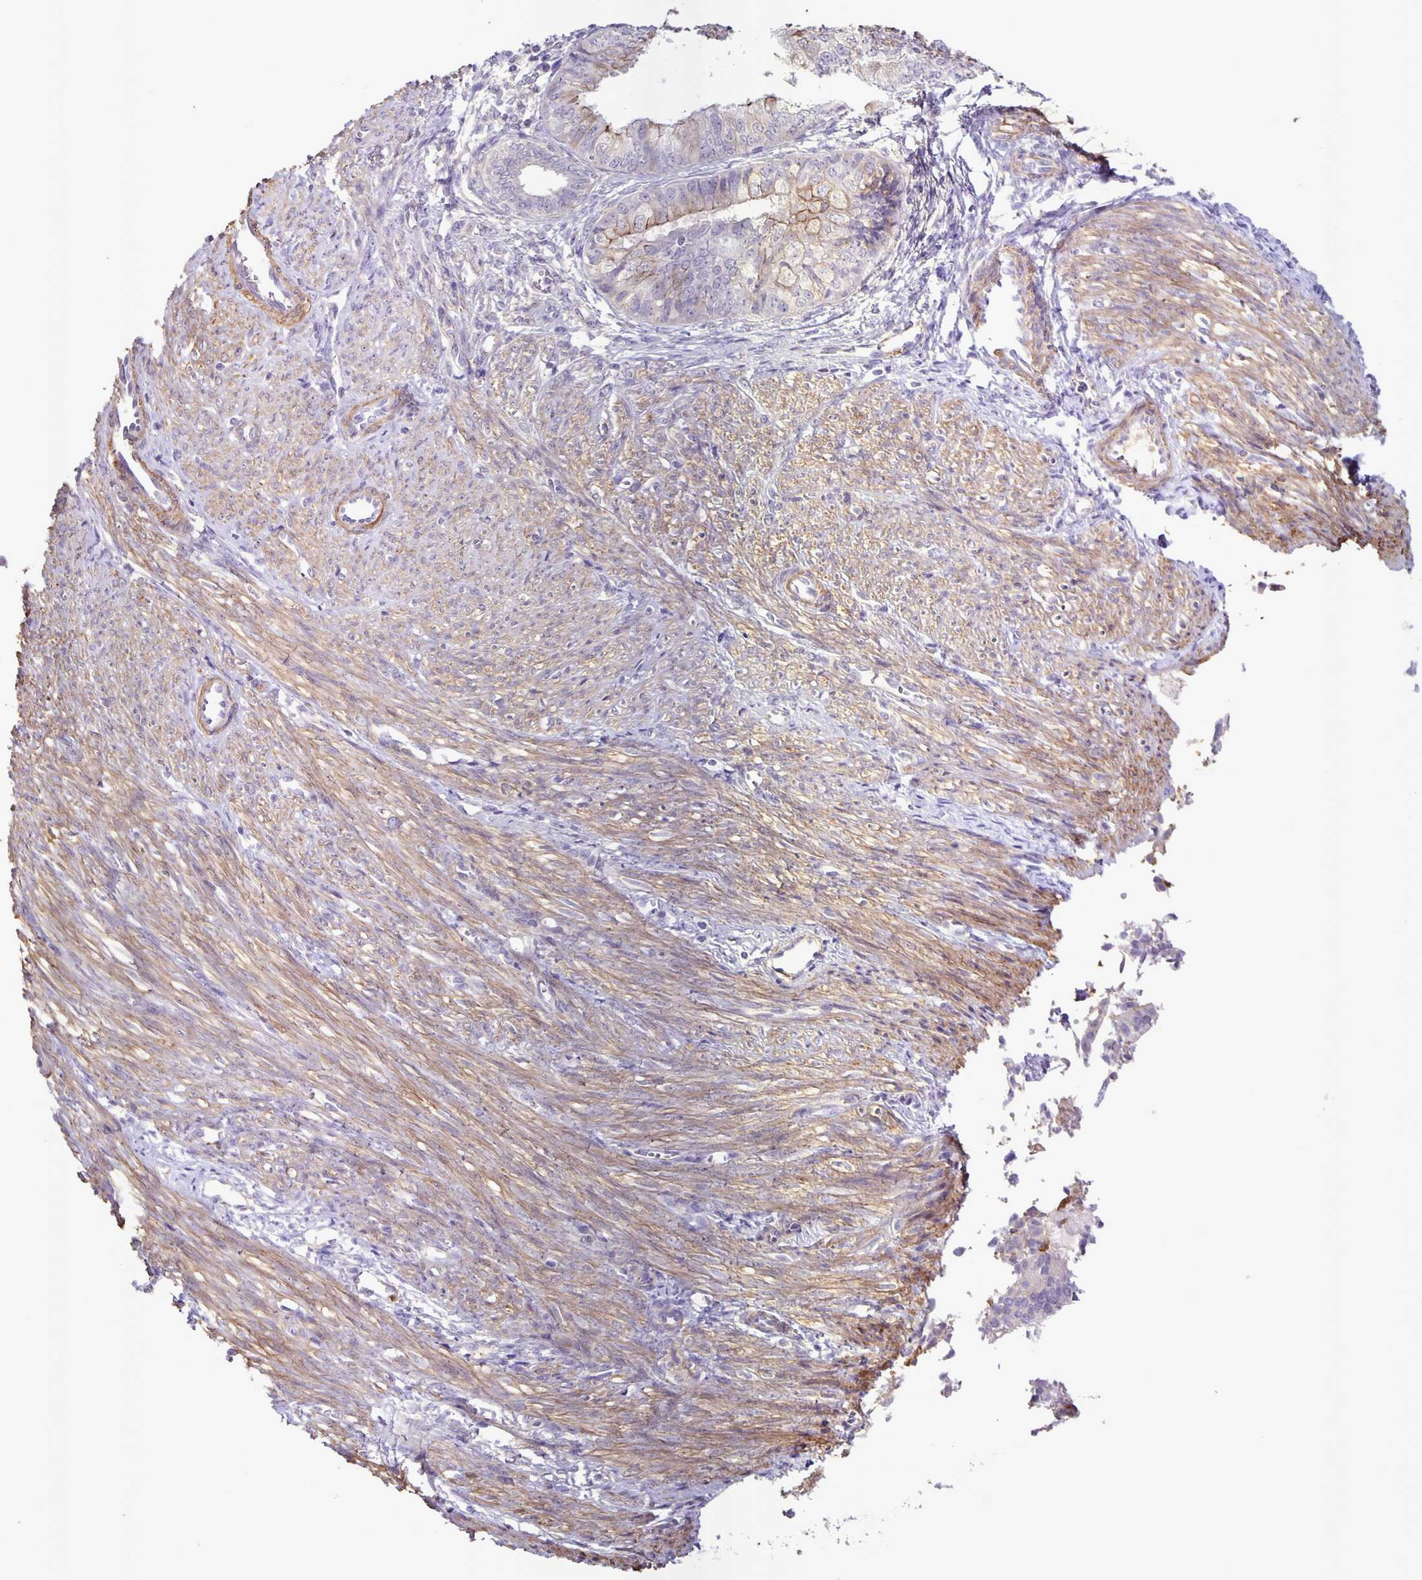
{"staining": {"intensity": "weak", "quantity": "<25%", "location": "cytoplasmic/membranous"}, "tissue": "endometrial cancer", "cell_type": "Tumor cells", "image_type": "cancer", "snomed": [{"axis": "morphology", "description": "Adenocarcinoma, NOS"}, {"axis": "topography", "description": "Endometrium"}], "caption": "Endometrial cancer (adenocarcinoma) stained for a protein using immunohistochemistry (IHC) shows no expression tumor cells.", "gene": "SRCIN1", "patient": {"sex": "female", "age": 58}}